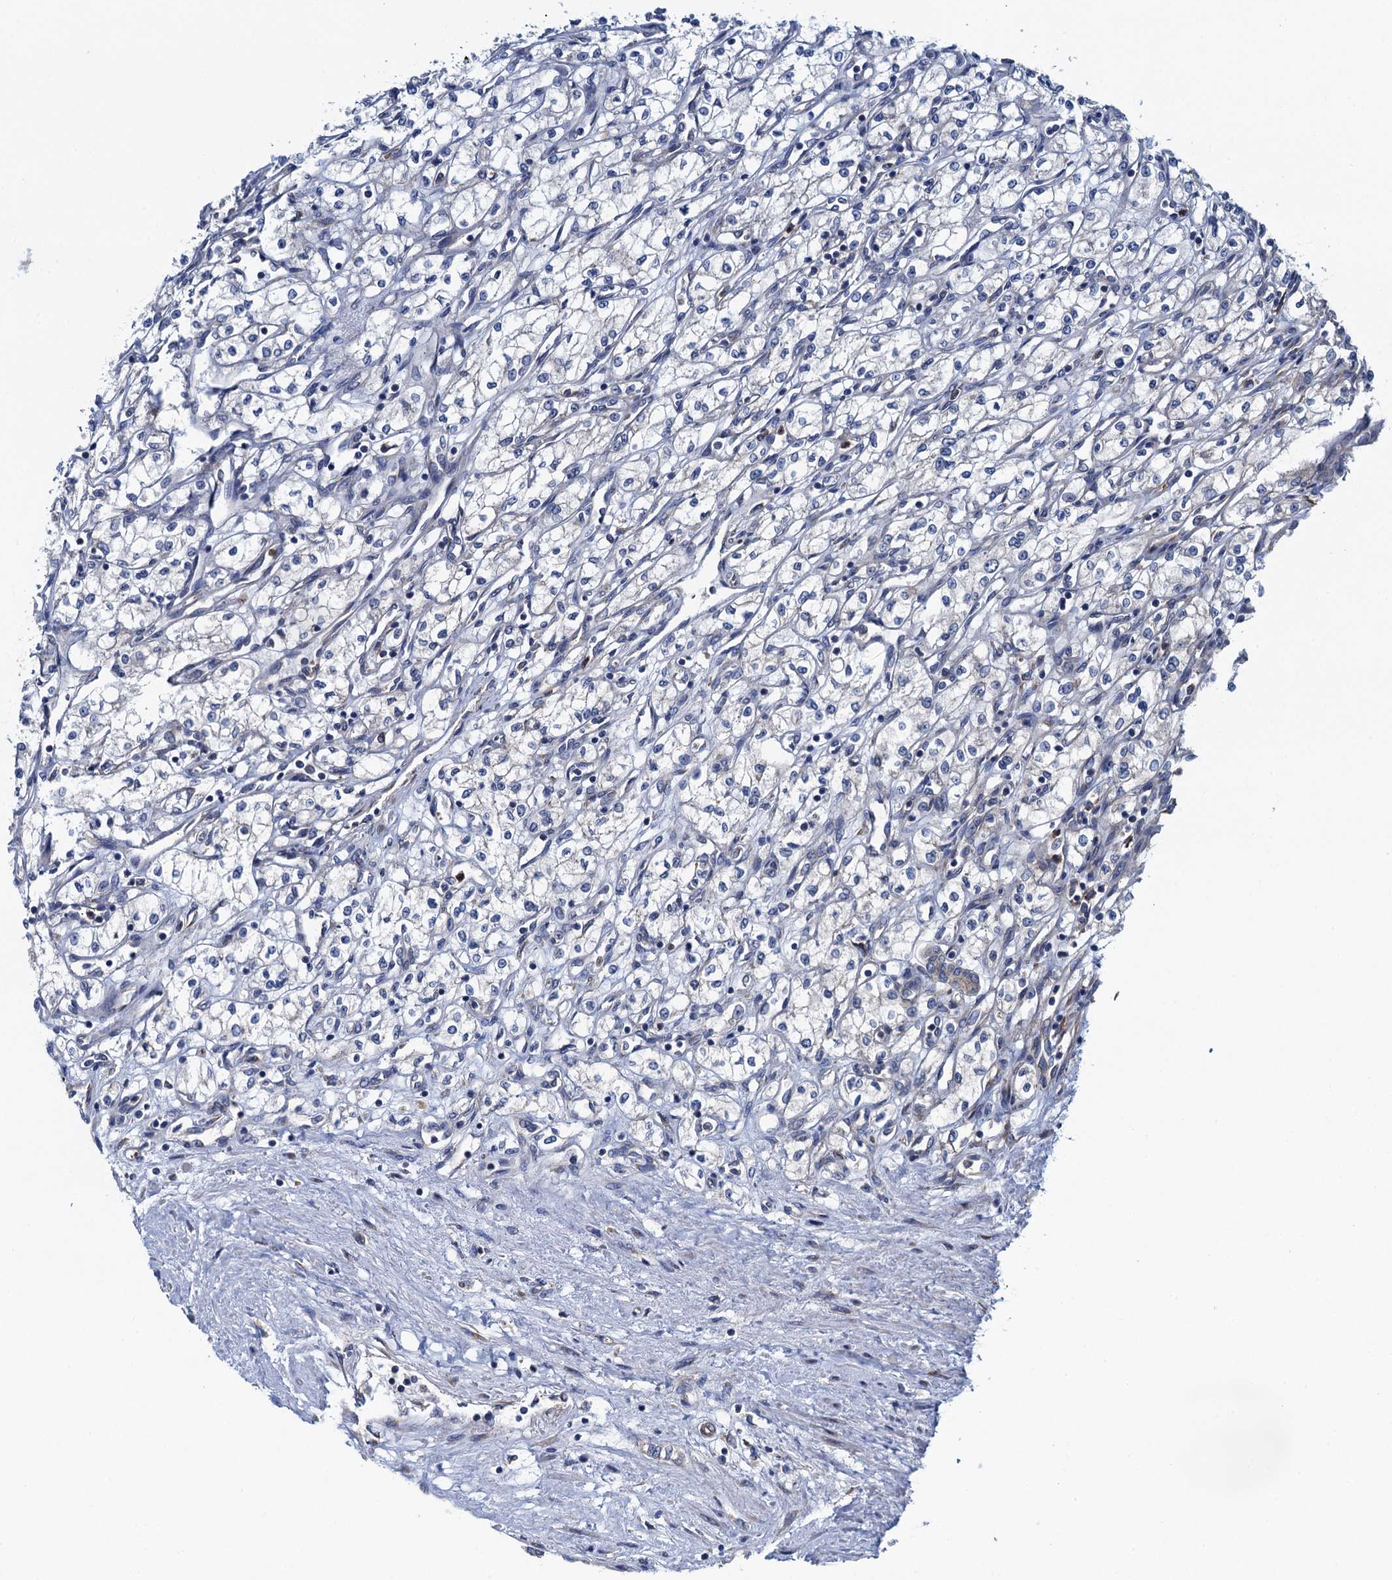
{"staining": {"intensity": "negative", "quantity": "none", "location": "none"}, "tissue": "renal cancer", "cell_type": "Tumor cells", "image_type": "cancer", "snomed": [{"axis": "morphology", "description": "Adenocarcinoma, NOS"}, {"axis": "topography", "description": "Kidney"}], "caption": "Adenocarcinoma (renal) was stained to show a protein in brown. There is no significant staining in tumor cells. (Stains: DAB immunohistochemistry with hematoxylin counter stain, Microscopy: brightfield microscopy at high magnification).", "gene": "ADCY9", "patient": {"sex": "male", "age": 59}}